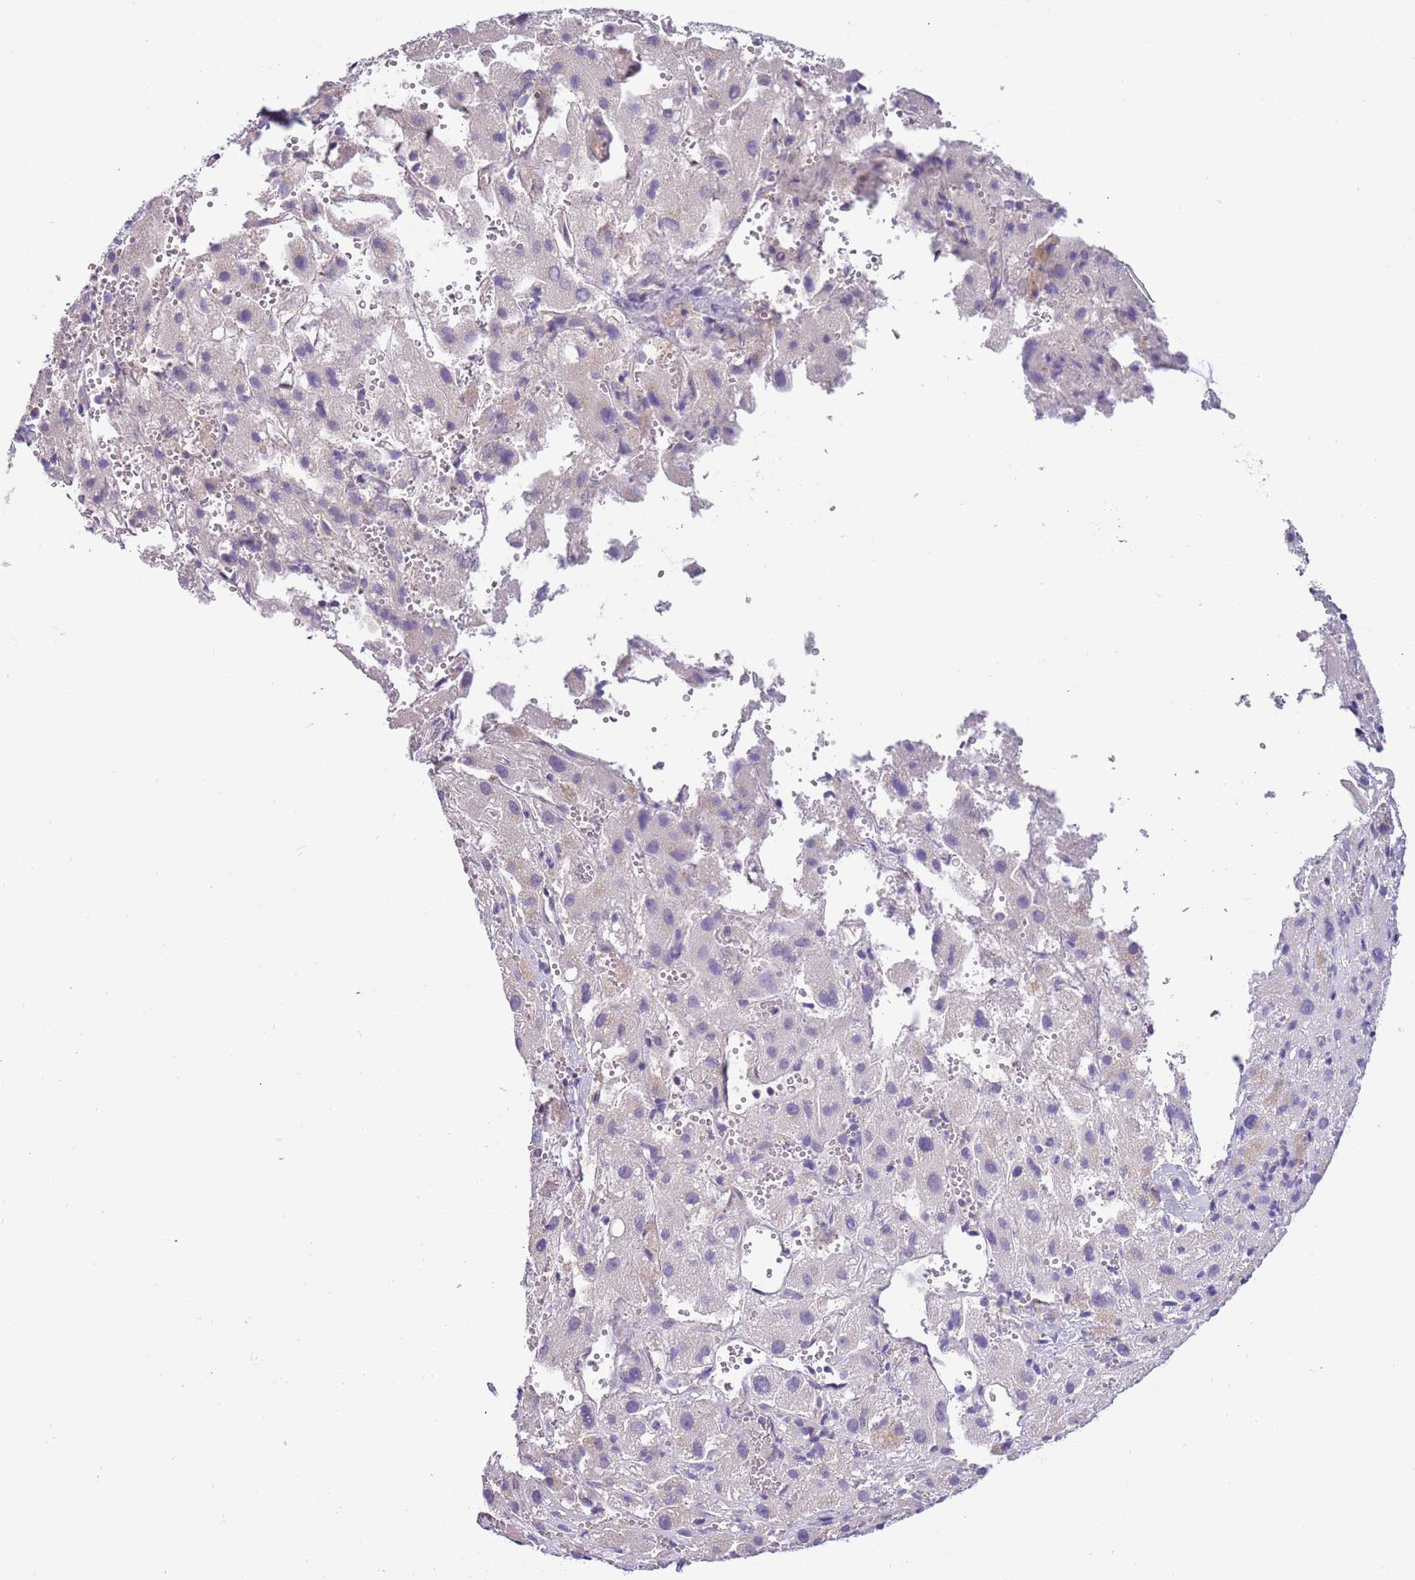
{"staining": {"intensity": "negative", "quantity": "none", "location": "none"}, "tissue": "liver cancer", "cell_type": "Tumor cells", "image_type": "cancer", "snomed": [{"axis": "morphology", "description": "Carcinoma, Hepatocellular, NOS"}, {"axis": "topography", "description": "Liver"}], "caption": "Tumor cells show no significant protein expression in hepatocellular carcinoma (liver). Nuclei are stained in blue.", "gene": "CABYR", "patient": {"sex": "female", "age": 58}}